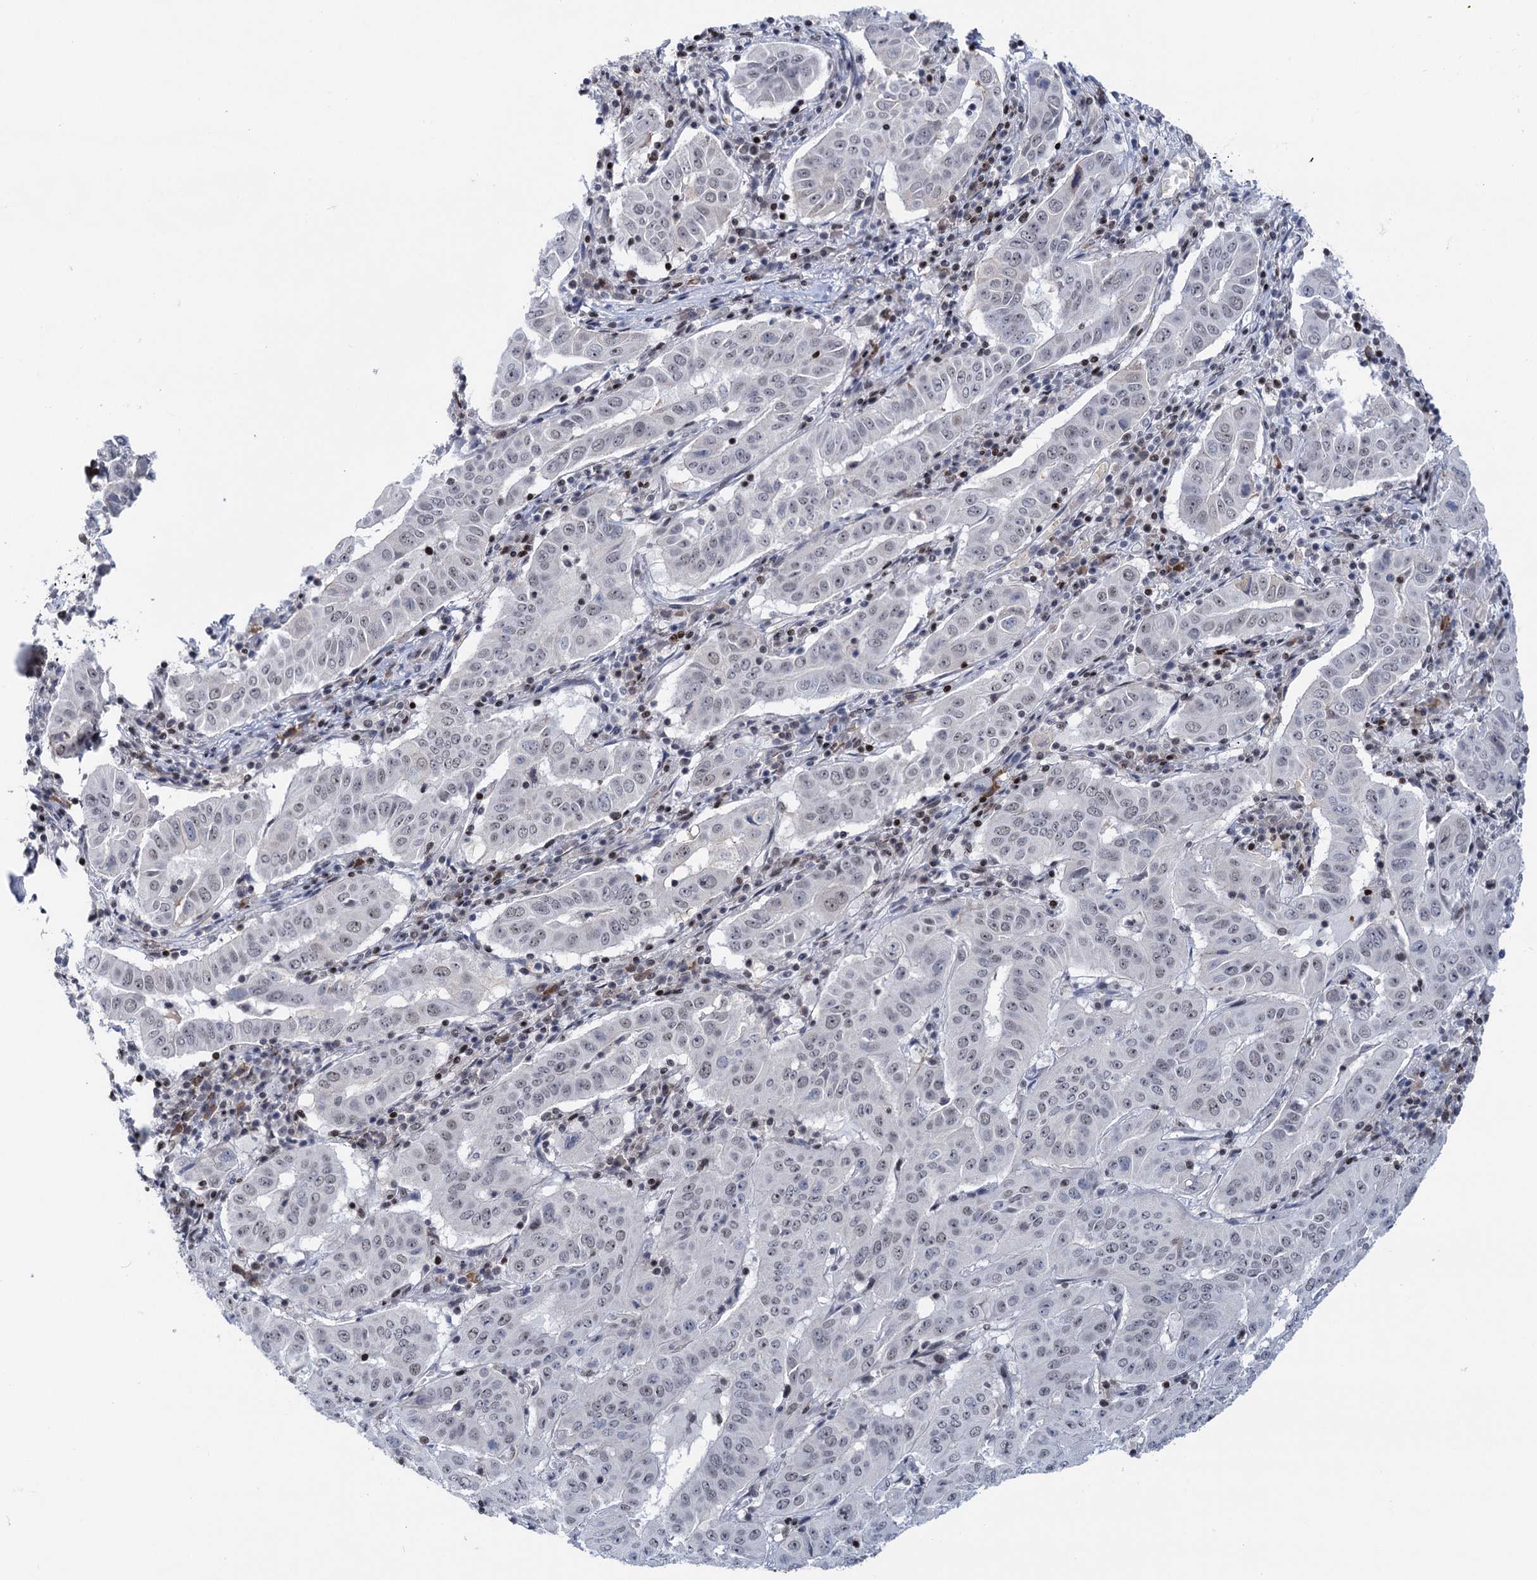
{"staining": {"intensity": "negative", "quantity": "none", "location": "none"}, "tissue": "pancreatic cancer", "cell_type": "Tumor cells", "image_type": "cancer", "snomed": [{"axis": "morphology", "description": "Adenocarcinoma, NOS"}, {"axis": "topography", "description": "Pancreas"}], "caption": "Image shows no protein staining in tumor cells of pancreatic cancer (adenocarcinoma) tissue.", "gene": "ZCCHC10", "patient": {"sex": "male", "age": 63}}